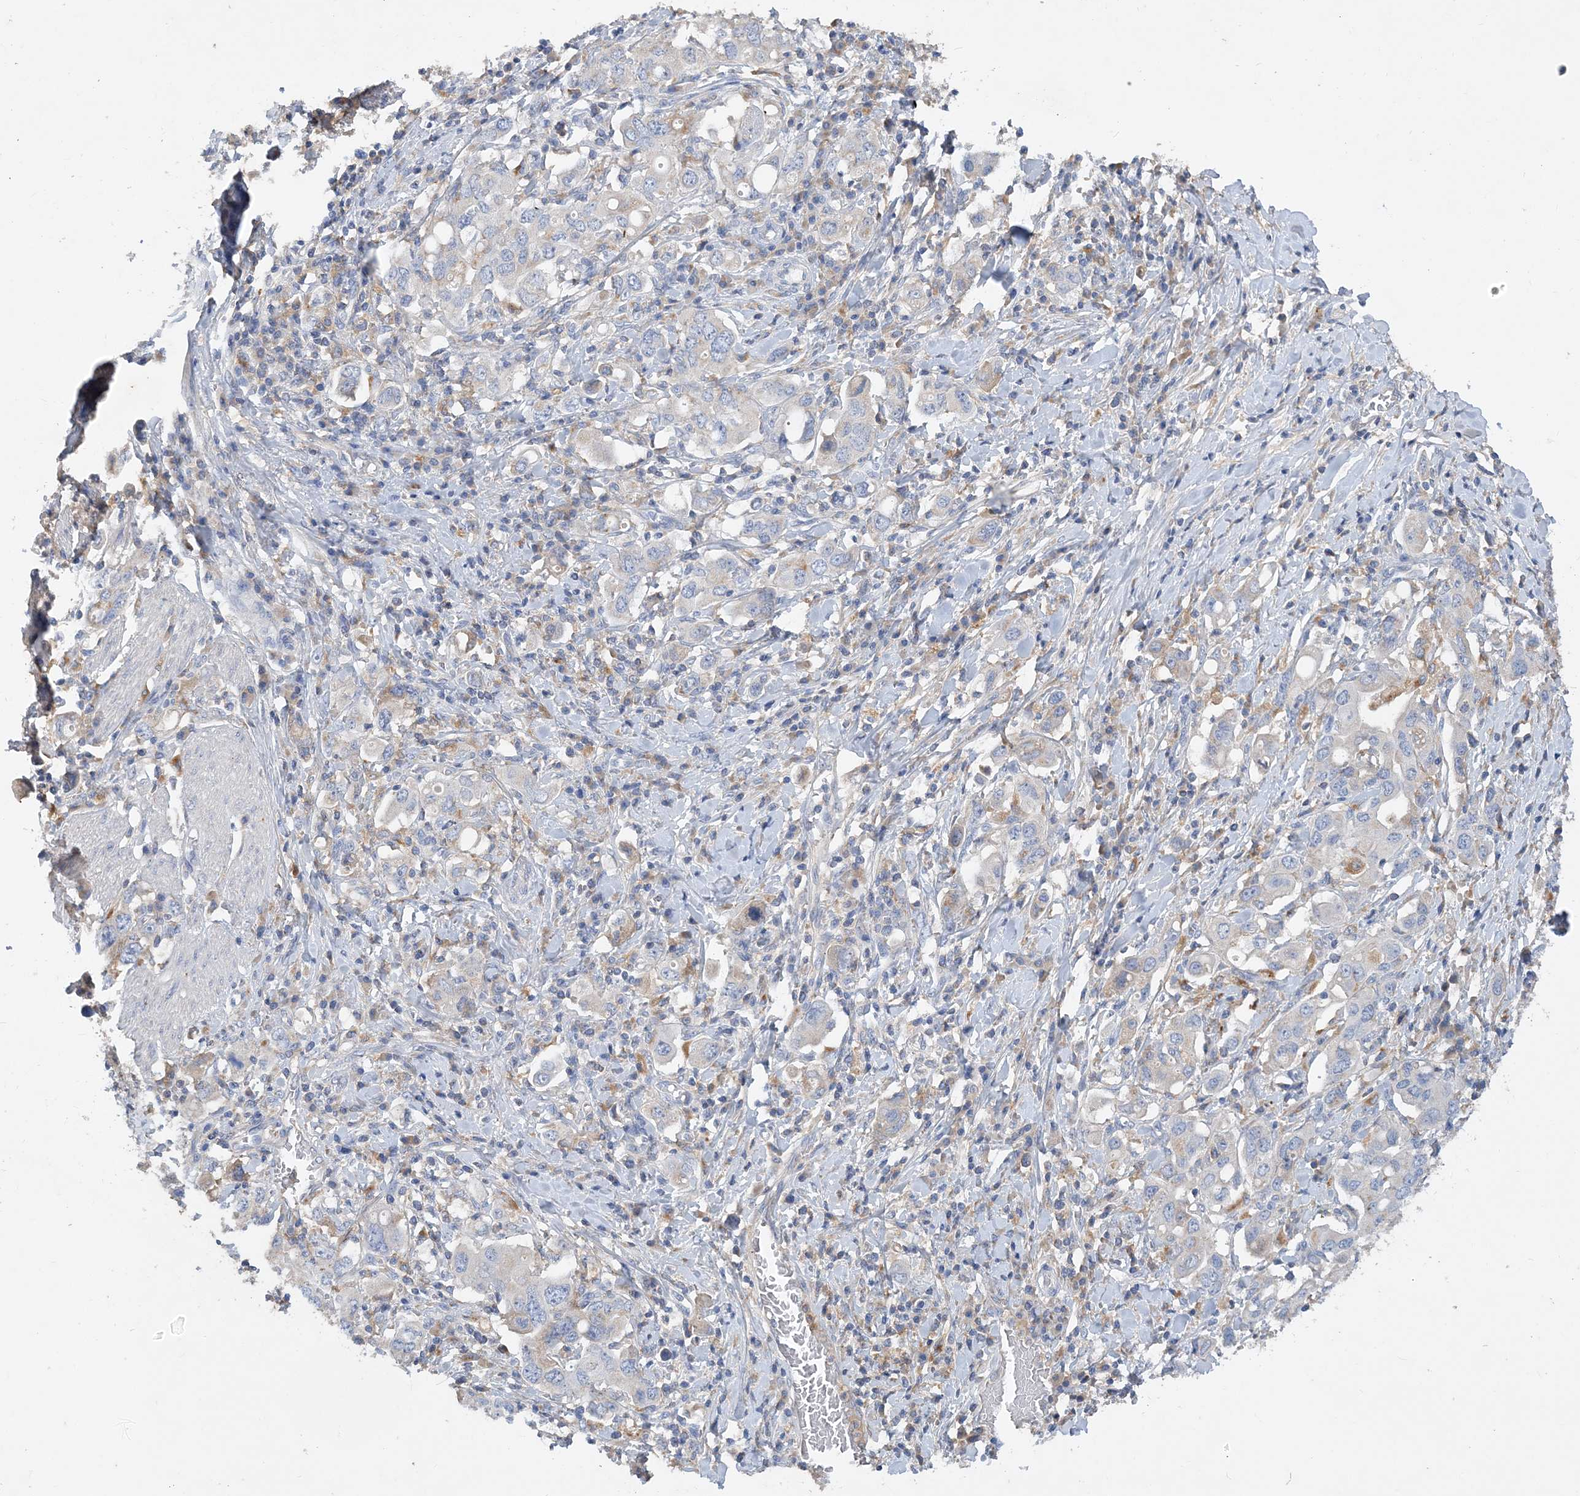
{"staining": {"intensity": "negative", "quantity": "none", "location": "none"}, "tissue": "stomach cancer", "cell_type": "Tumor cells", "image_type": "cancer", "snomed": [{"axis": "morphology", "description": "Adenocarcinoma, NOS"}, {"axis": "topography", "description": "Stomach, upper"}], "caption": "Immunohistochemistry photomicrograph of human stomach adenocarcinoma stained for a protein (brown), which demonstrates no staining in tumor cells. (IHC, brightfield microscopy, high magnification).", "gene": "GRINA", "patient": {"sex": "male", "age": 62}}